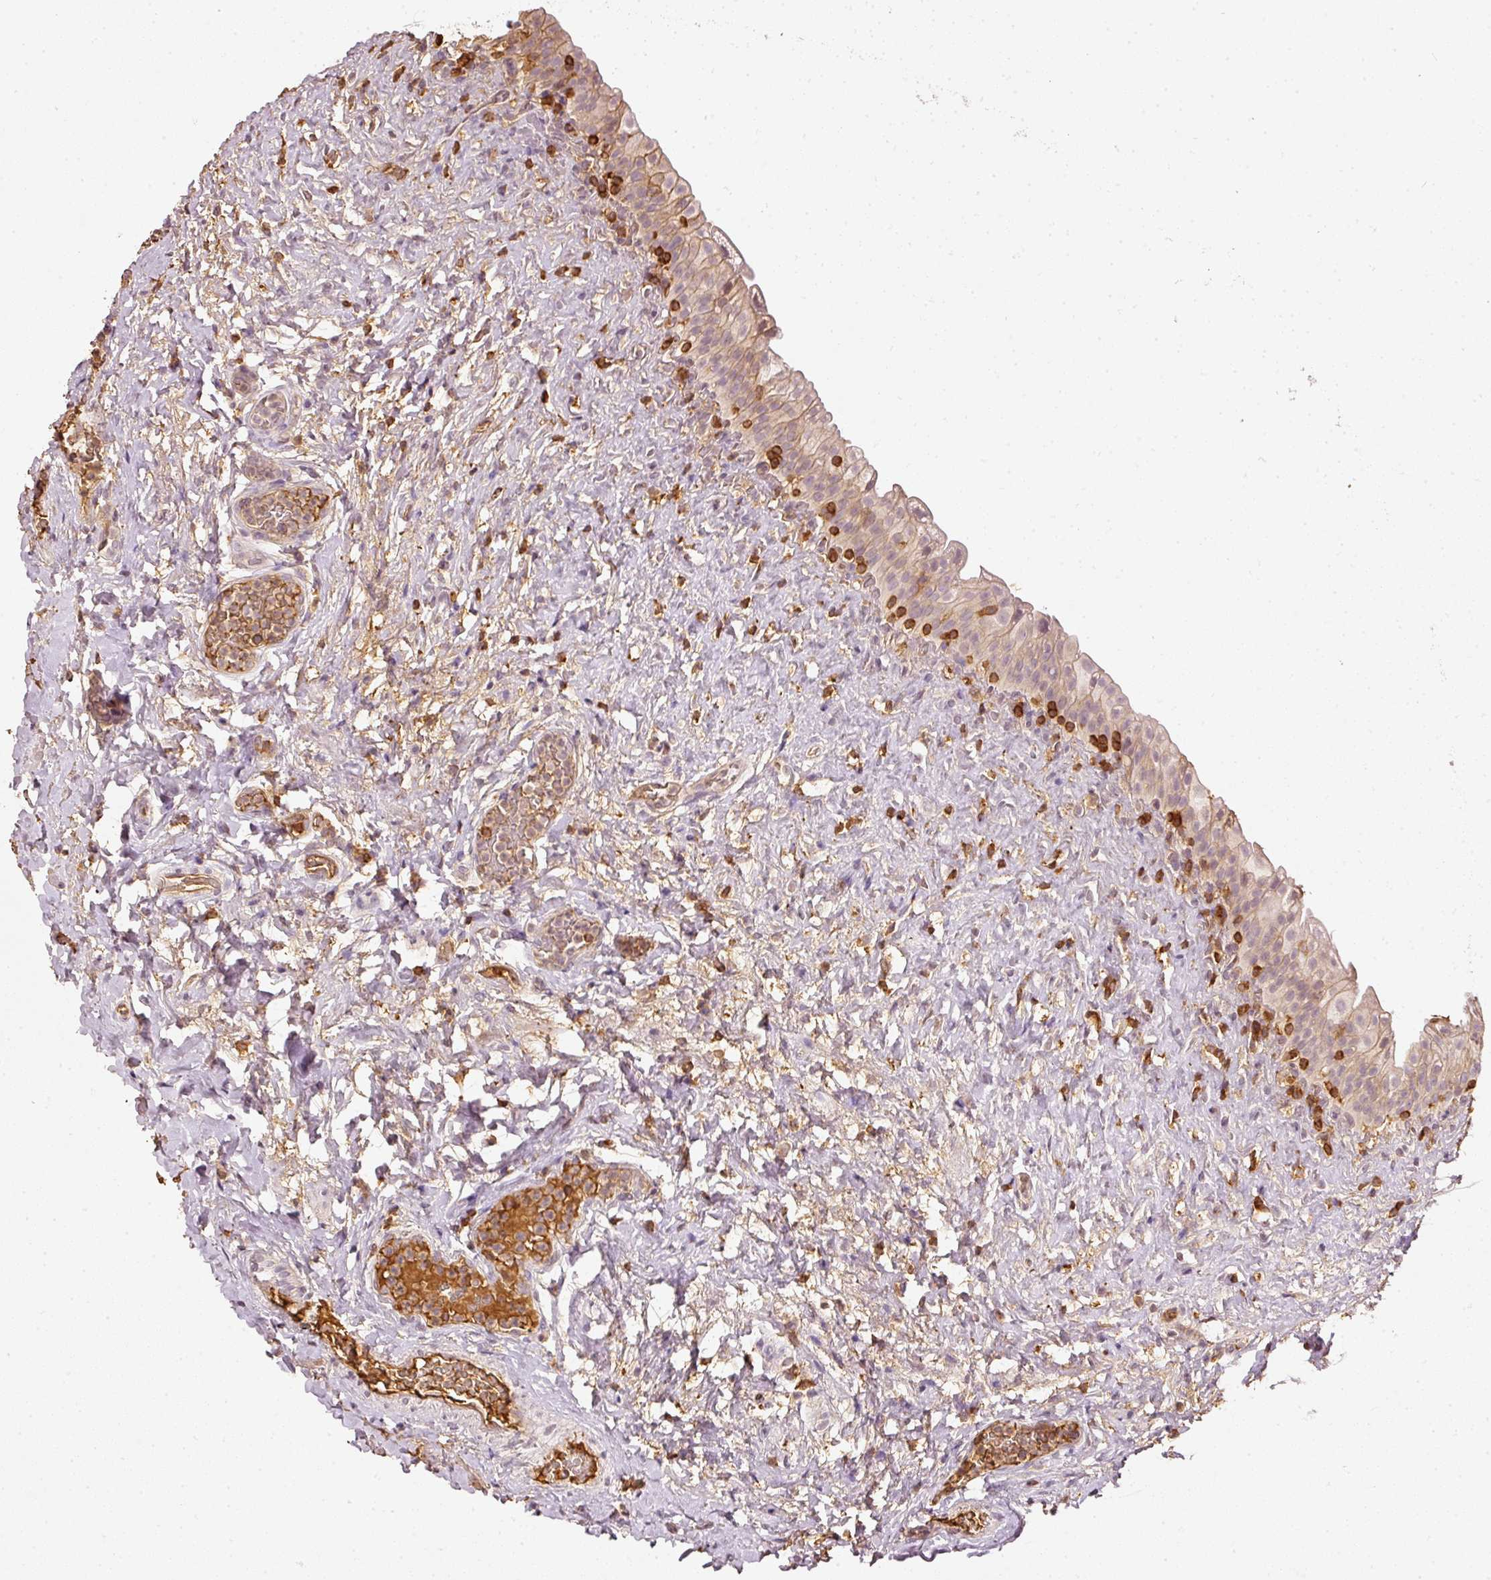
{"staining": {"intensity": "weak", "quantity": ">75%", "location": "cytoplasmic/membranous"}, "tissue": "urinary bladder", "cell_type": "Urothelial cells", "image_type": "normal", "snomed": [{"axis": "morphology", "description": "Normal tissue, NOS"}, {"axis": "topography", "description": "Urinary bladder"}], "caption": "Urothelial cells exhibit low levels of weak cytoplasmic/membranous staining in about >75% of cells in normal urinary bladder.", "gene": "EVL", "patient": {"sex": "female", "age": 27}}